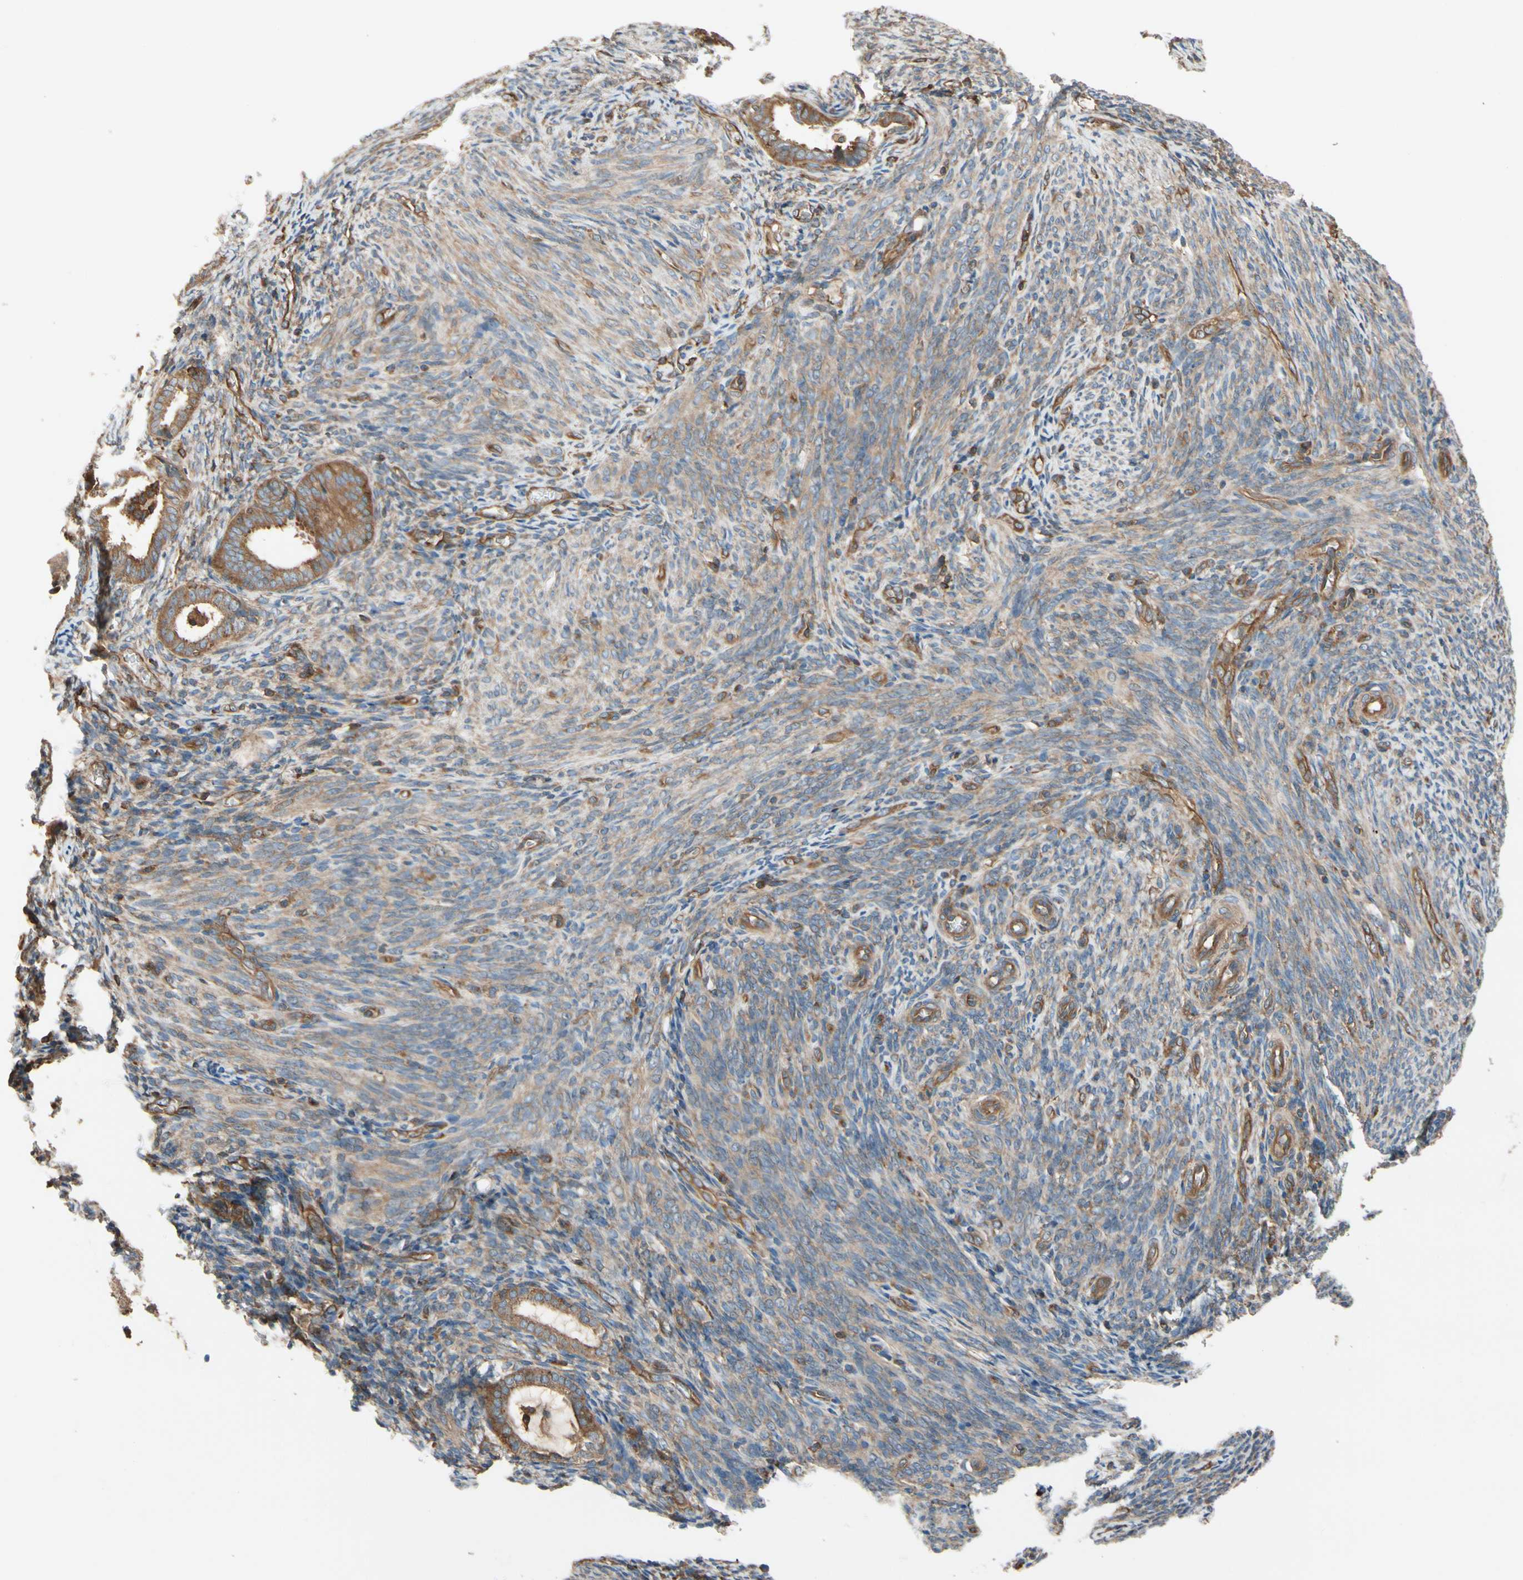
{"staining": {"intensity": "strong", "quantity": ">75%", "location": "cytoplasmic/membranous"}, "tissue": "endometrial cancer", "cell_type": "Tumor cells", "image_type": "cancer", "snomed": [{"axis": "morphology", "description": "Adenocarcinoma, NOS"}, {"axis": "topography", "description": "Uterus"}], "caption": "Tumor cells exhibit high levels of strong cytoplasmic/membranous staining in approximately >75% of cells in endometrial cancer (adenocarcinoma).", "gene": "EPS15", "patient": {"sex": "female", "age": 83}}